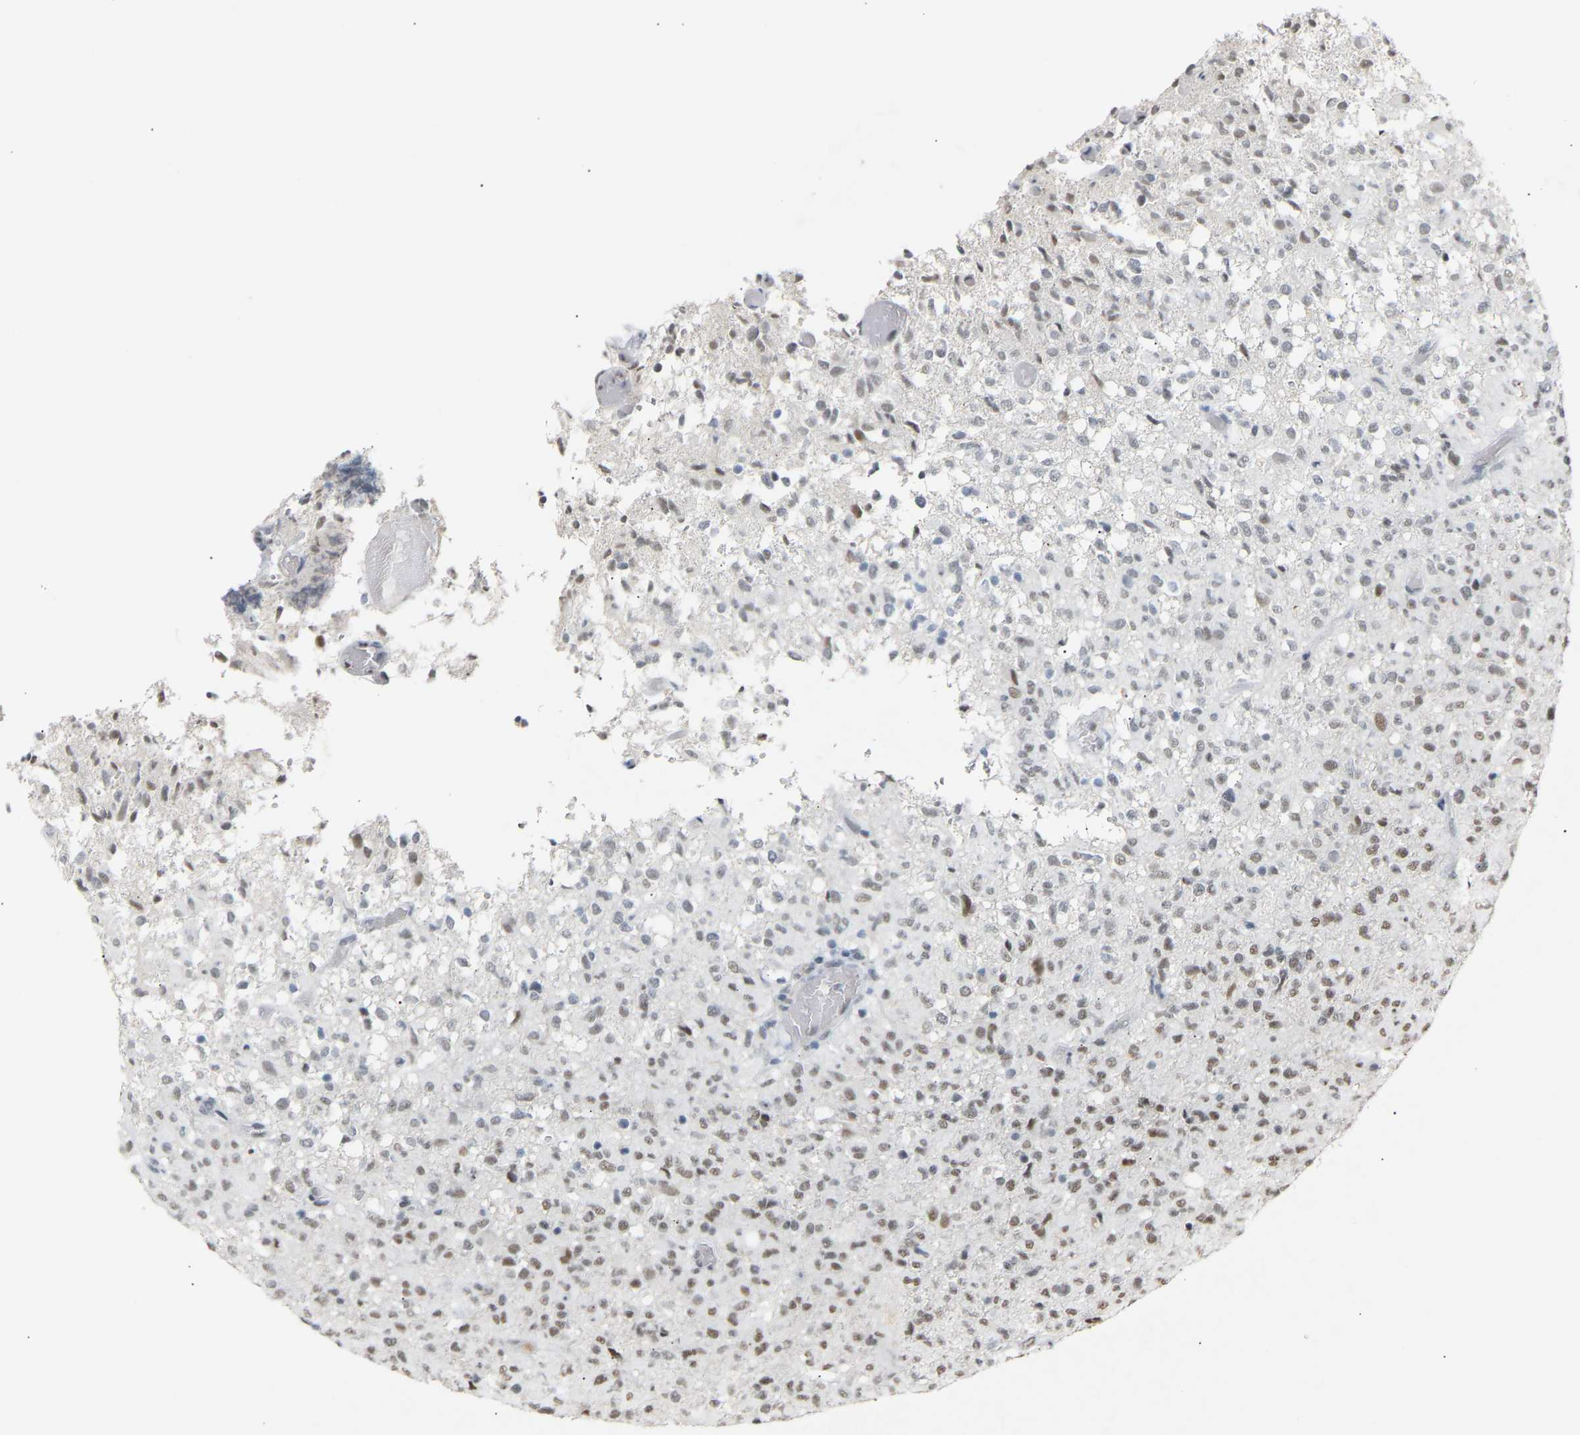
{"staining": {"intensity": "moderate", "quantity": ">75%", "location": "nuclear"}, "tissue": "glioma", "cell_type": "Tumor cells", "image_type": "cancer", "snomed": [{"axis": "morphology", "description": "Glioma, malignant, High grade"}, {"axis": "topography", "description": "Brain"}], "caption": "Approximately >75% of tumor cells in human glioma reveal moderate nuclear protein expression as visualized by brown immunohistochemical staining.", "gene": "NELFB", "patient": {"sex": "female", "age": 57}}